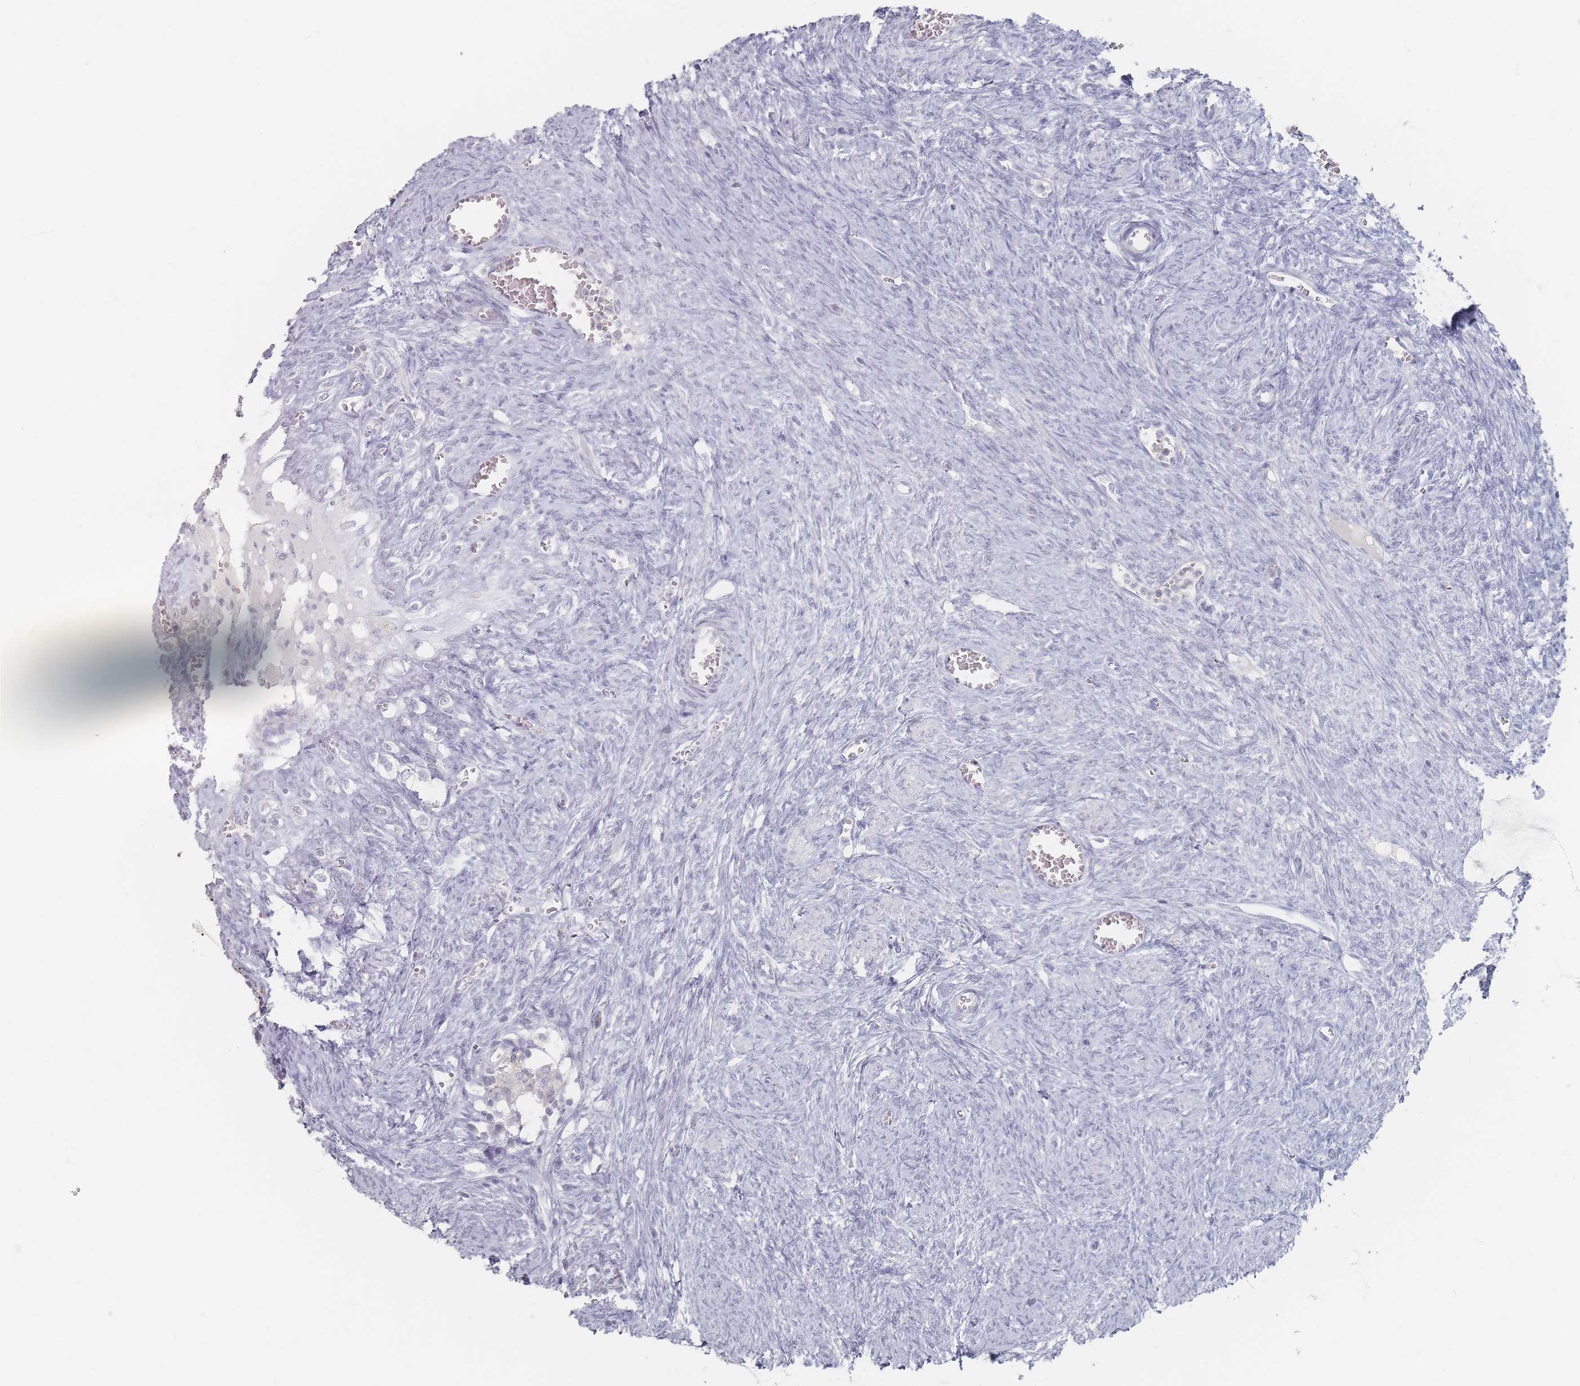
{"staining": {"intensity": "negative", "quantity": "none", "location": "none"}, "tissue": "ovary", "cell_type": "Follicle cells", "image_type": "normal", "snomed": [{"axis": "morphology", "description": "Normal tissue, NOS"}, {"axis": "topography", "description": "Ovary"}], "caption": "Follicle cells show no significant protein positivity in normal ovary. (Immunohistochemistry, brightfield microscopy, high magnification).", "gene": "CD37", "patient": {"sex": "female", "age": 44}}